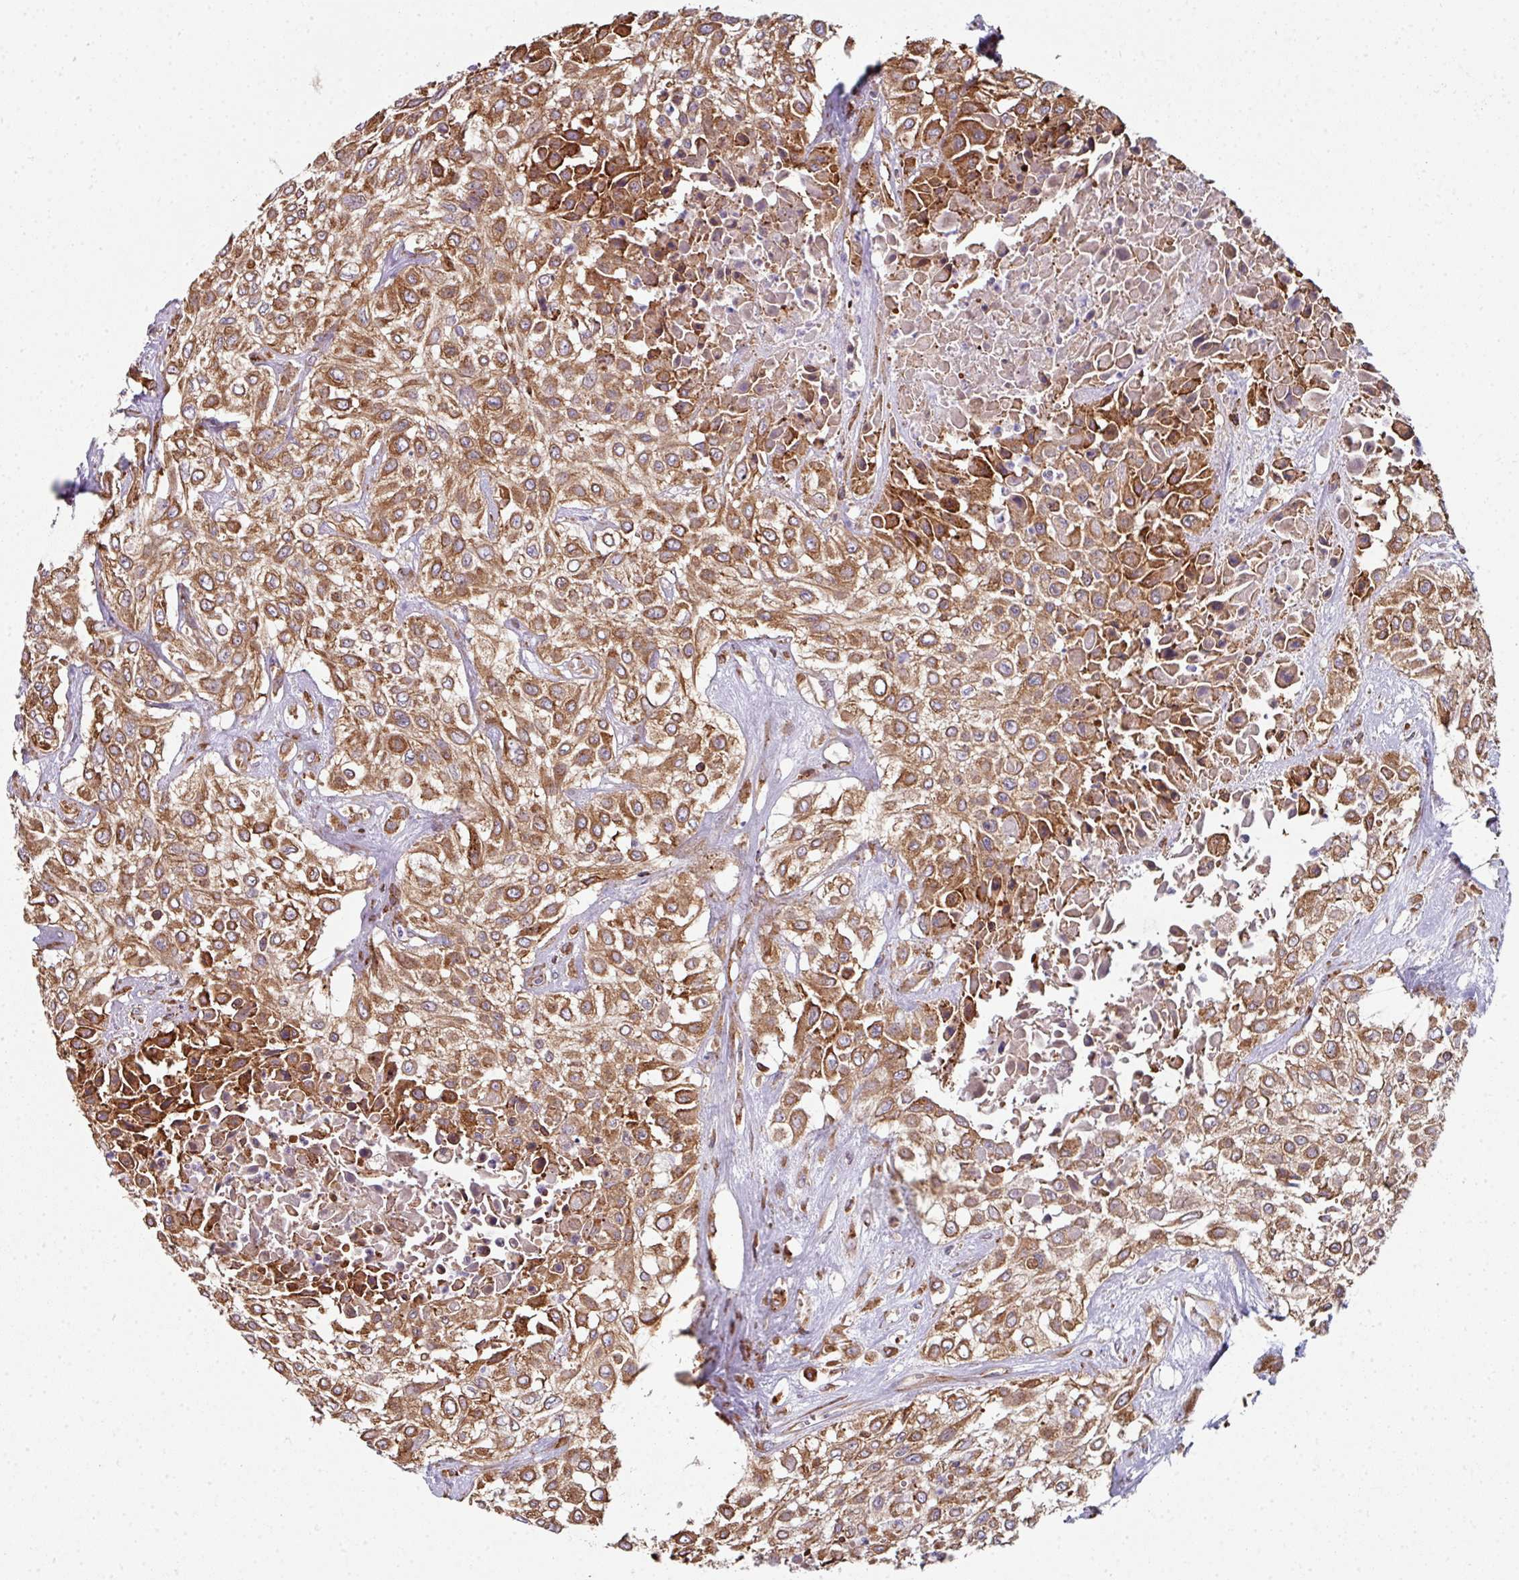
{"staining": {"intensity": "moderate", "quantity": ">75%", "location": "cytoplasmic/membranous"}, "tissue": "urothelial cancer", "cell_type": "Tumor cells", "image_type": "cancer", "snomed": [{"axis": "morphology", "description": "Urothelial carcinoma, High grade"}, {"axis": "topography", "description": "Urinary bladder"}], "caption": "A high-resolution image shows IHC staining of urothelial carcinoma (high-grade), which displays moderate cytoplasmic/membranous expression in about >75% of tumor cells. (DAB IHC with brightfield microscopy, high magnification).", "gene": "FAT4", "patient": {"sex": "male", "age": 57}}